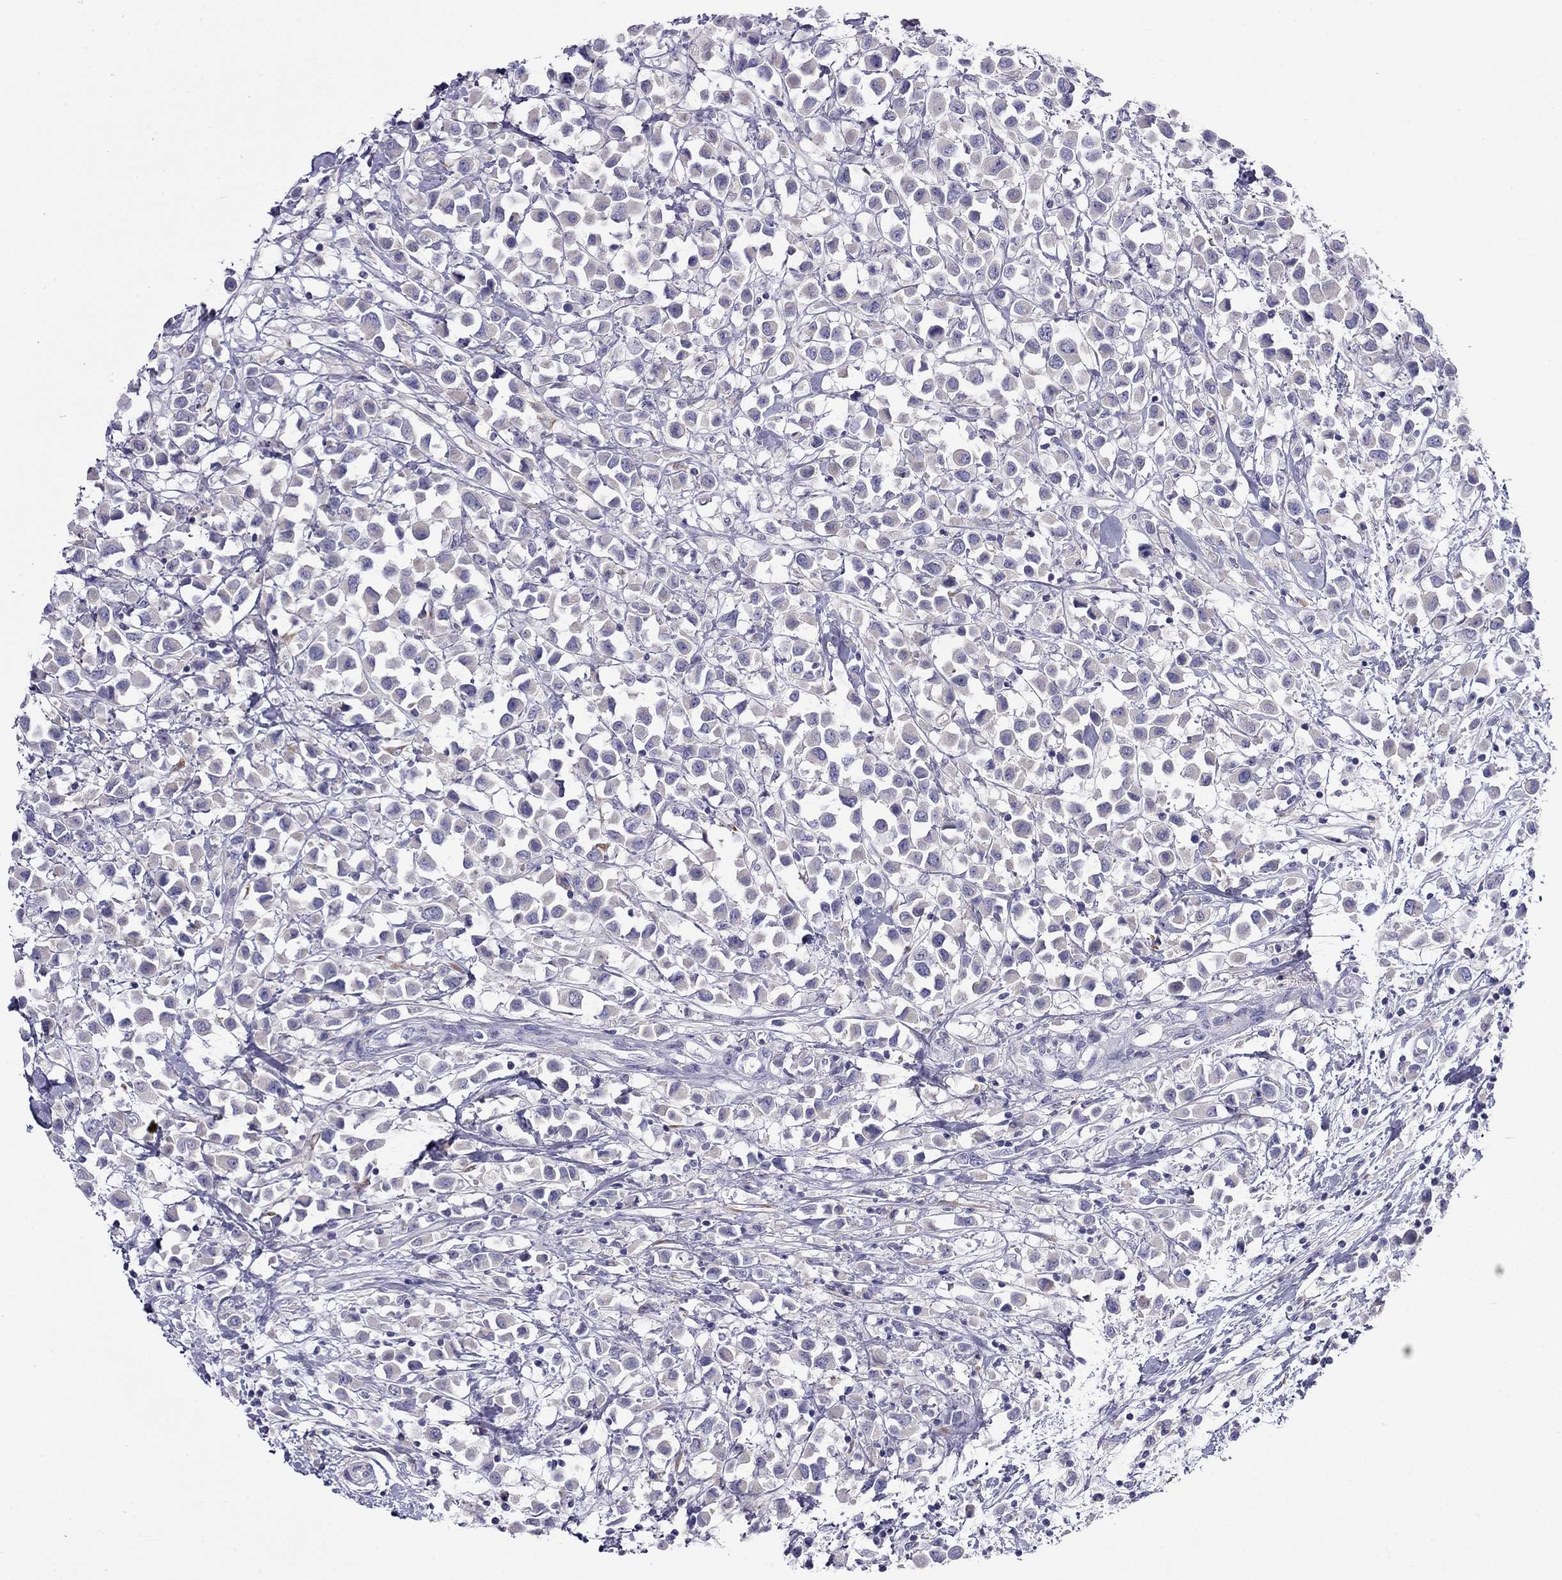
{"staining": {"intensity": "negative", "quantity": "none", "location": "none"}, "tissue": "breast cancer", "cell_type": "Tumor cells", "image_type": "cancer", "snomed": [{"axis": "morphology", "description": "Duct carcinoma"}, {"axis": "topography", "description": "Breast"}], "caption": "The IHC histopathology image has no significant staining in tumor cells of breast cancer (invasive ductal carcinoma) tissue.", "gene": "CPNE4", "patient": {"sex": "female", "age": 61}}